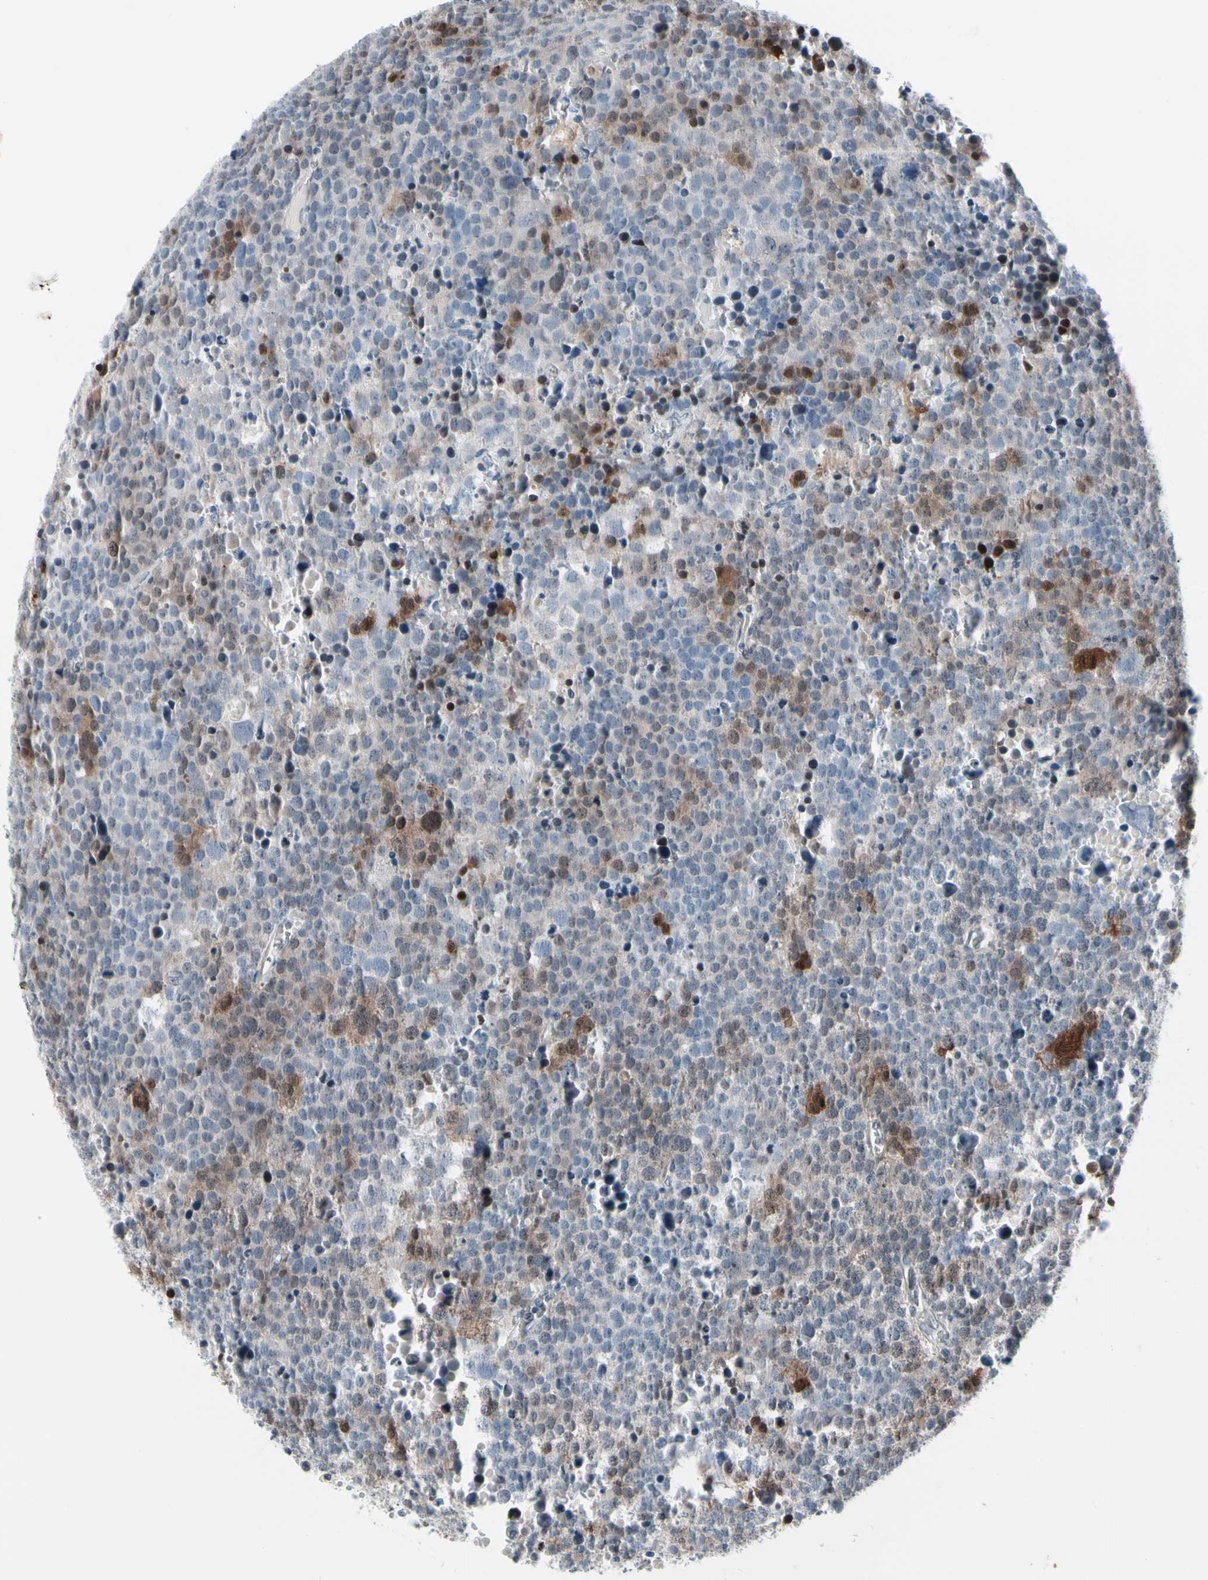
{"staining": {"intensity": "moderate", "quantity": "25%-75%", "location": "cytoplasmic/membranous"}, "tissue": "testis cancer", "cell_type": "Tumor cells", "image_type": "cancer", "snomed": [{"axis": "morphology", "description": "Seminoma, NOS"}, {"axis": "topography", "description": "Testis"}], "caption": "Immunohistochemistry (IHC) staining of seminoma (testis), which shows medium levels of moderate cytoplasmic/membranous positivity in about 25%-75% of tumor cells indicating moderate cytoplasmic/membranous protein staining. The staining was performed using DAB (brown) for protein detection and nuclei were counterstained in hematoxylin (blue).", "gene": "TXN", "patient": {"sex": "male", "age": 71}}